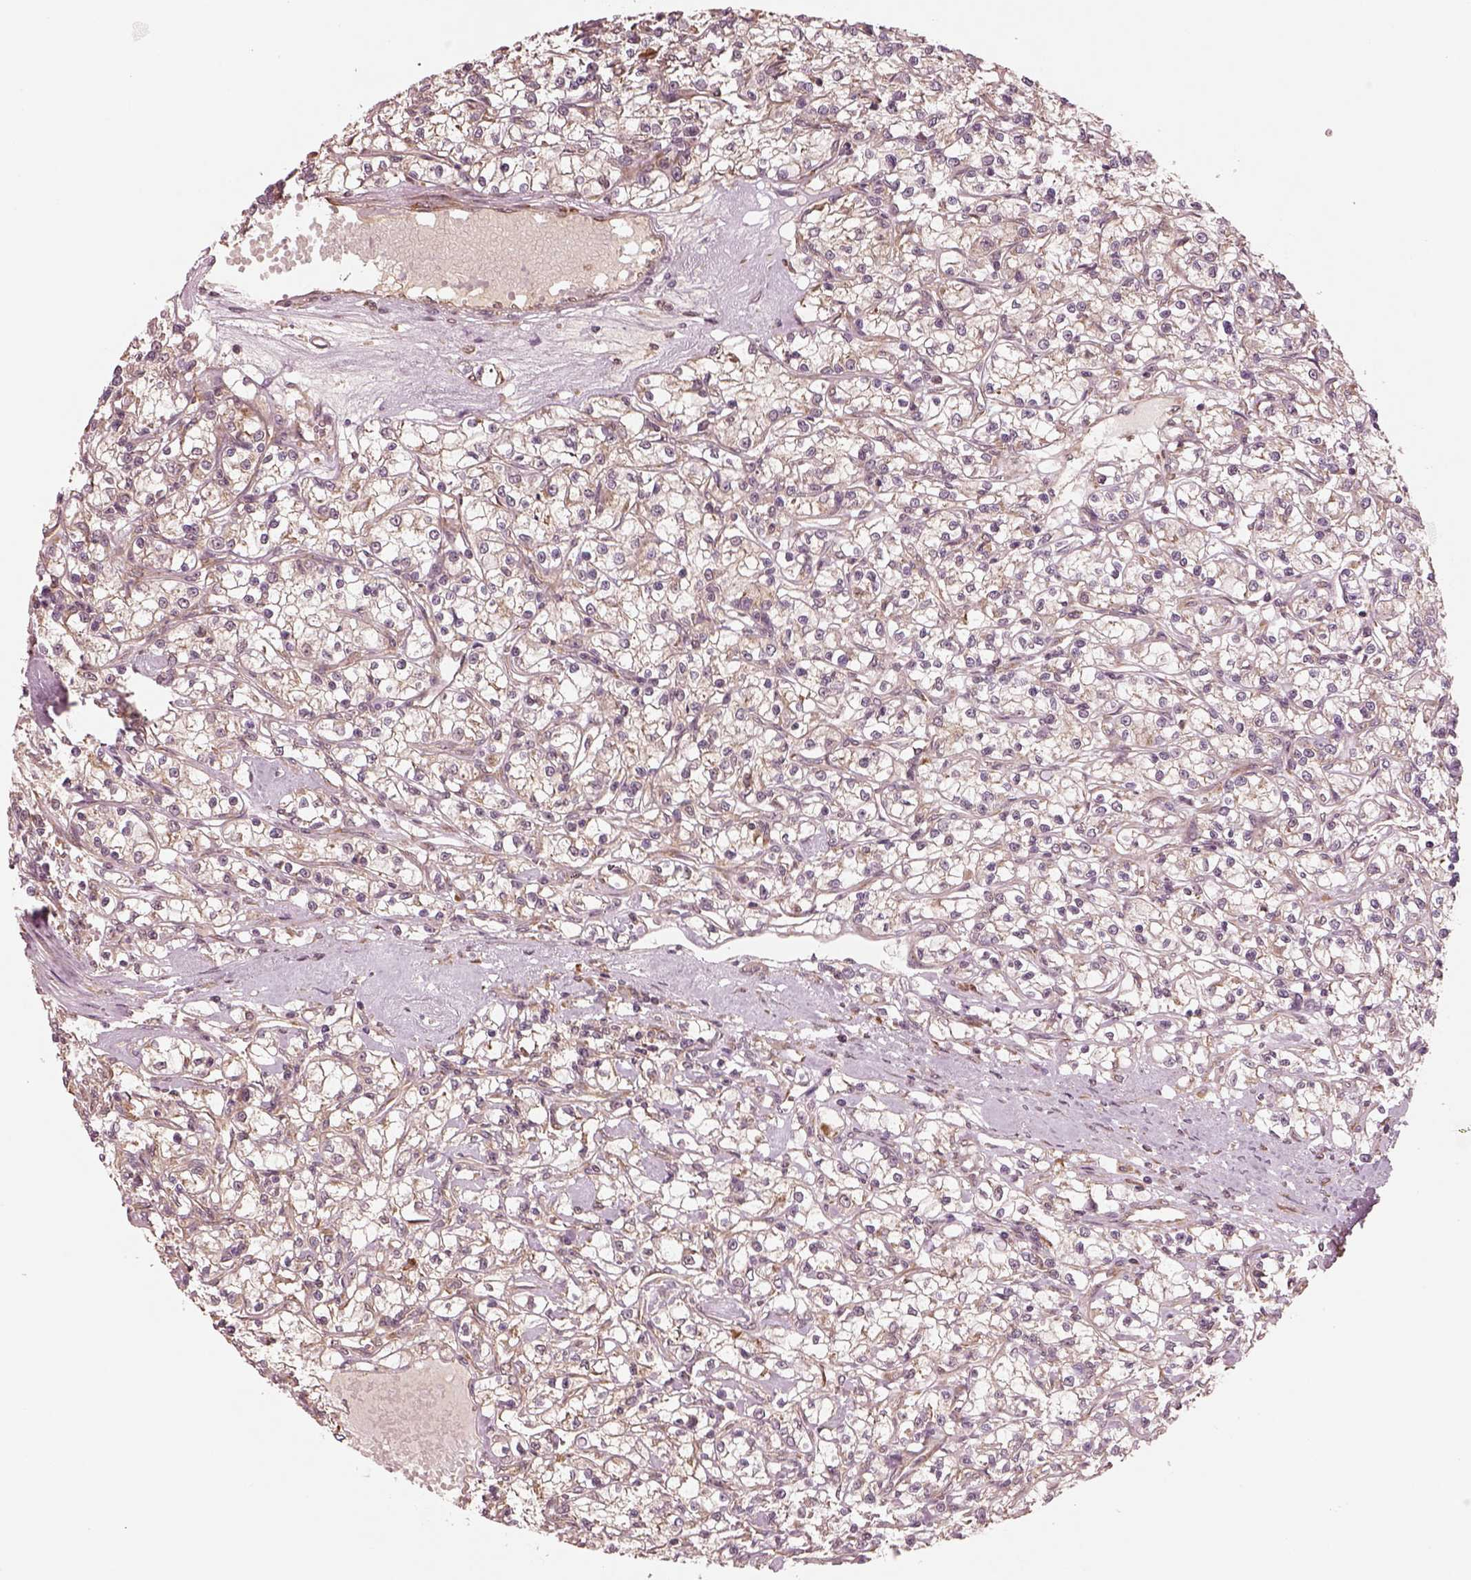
{"staining": {"intensity": "weak", "quantity": "25%-75%", "location": "cytoplasmic/membranous"}, "tissue": "renal cancer", "cell_type": "Tumor cells", "image_type": "cancer", "snomed": [{"axis": "morphology", "description": "Adenocarcinoma, NOS"}, {"axis": "topography", "description": "Kidney"}], "caption": "Tumor cells exhibit weak cytoplasmic/membranous expression in approximately 25%-75% of cells in renal cancer (adenocarcinoma).", "gene": "RPS5", "patient": {"sex": "female", "age": 59}}